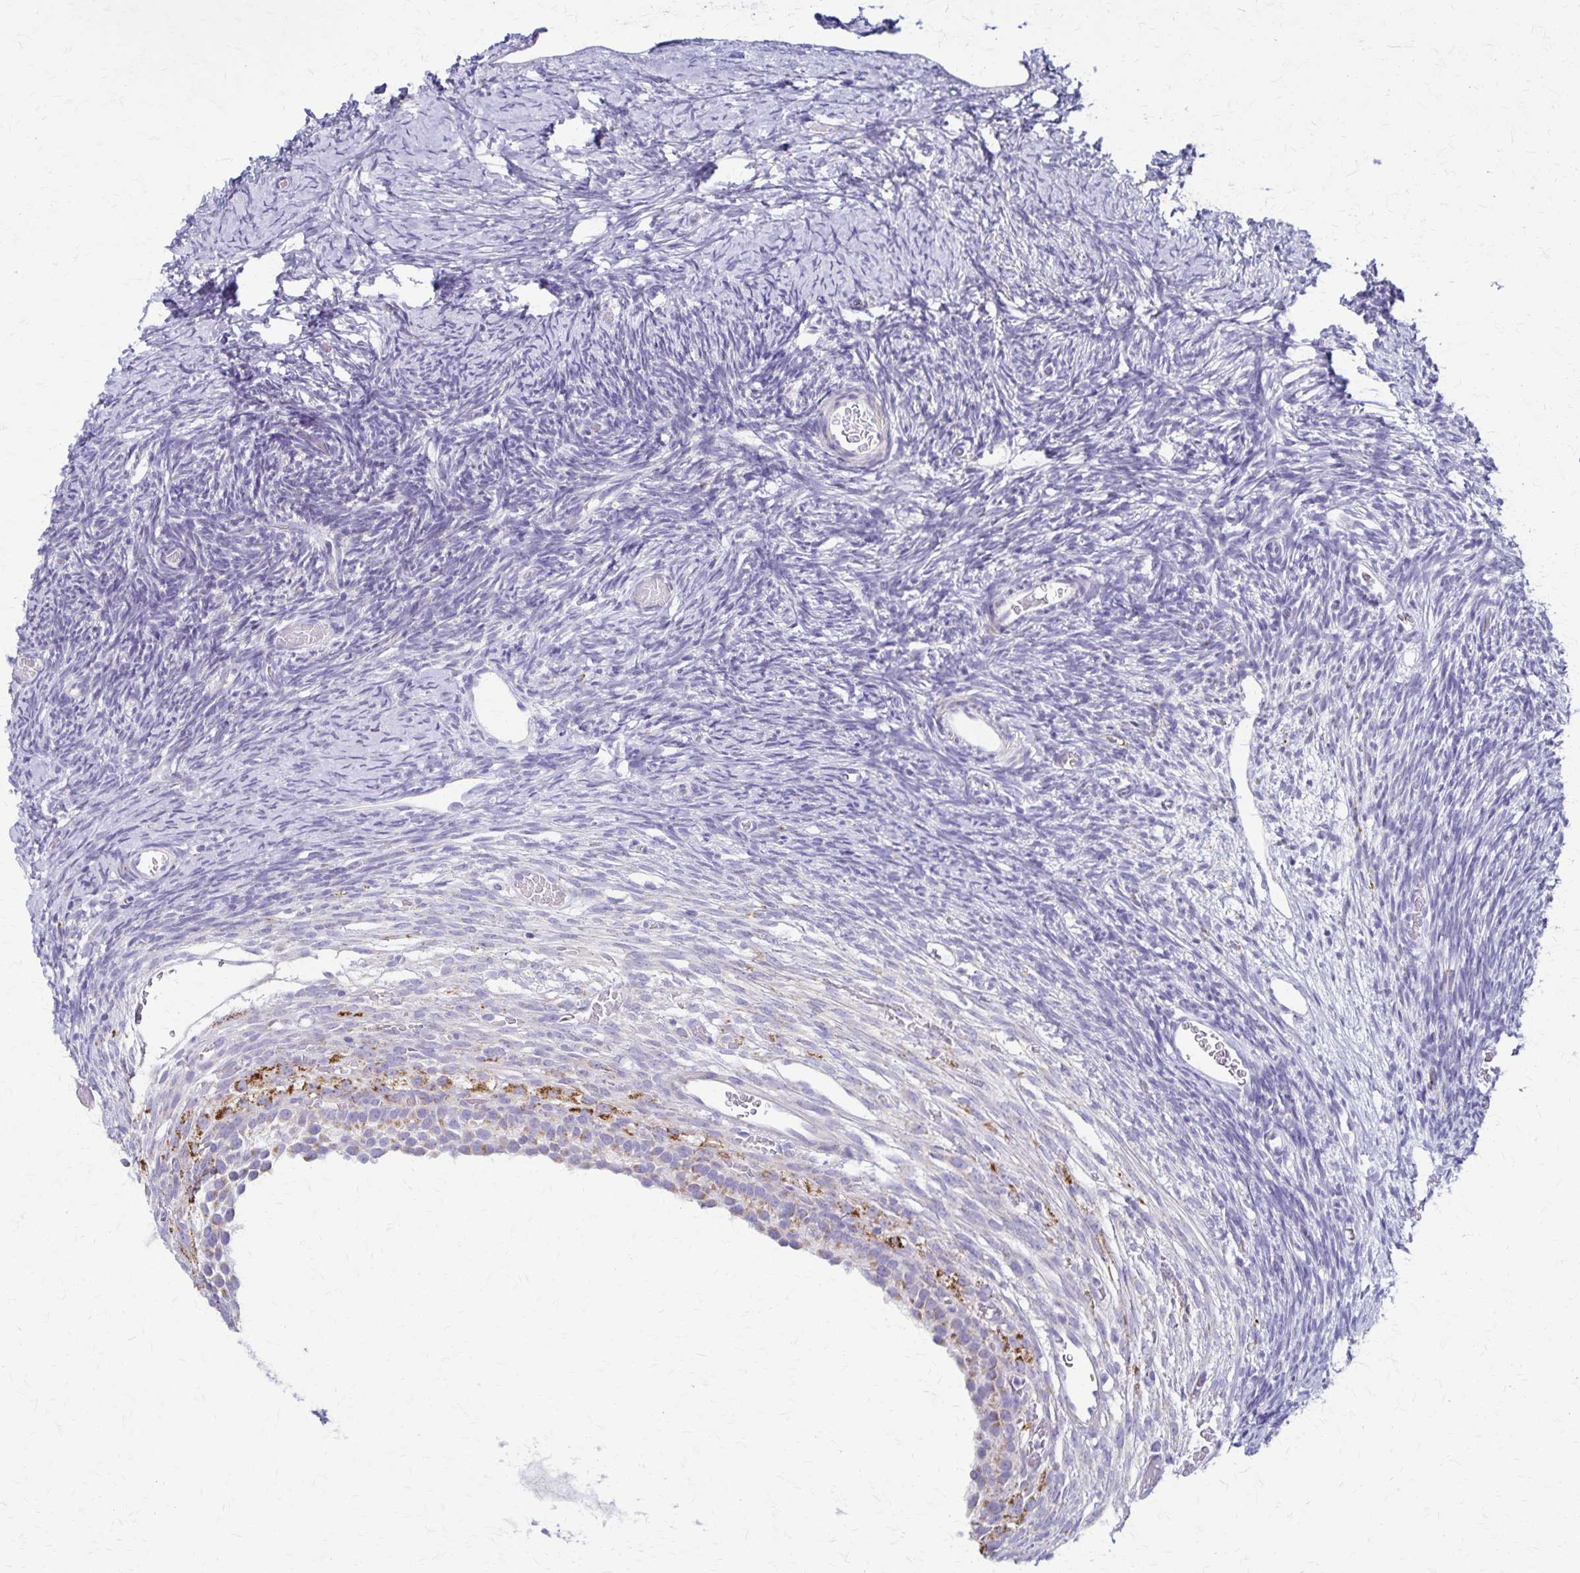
{"staining": {"intensity": "negative", "quantity": "none", "location": "none"}, "tissue": "ovary", "cell_type": "Ovarian stroma cells", "image_type": "normal", "snomed": [{"axis": "morphology", "description": "Normal tissue, NOS"}, {"axis": "topography", "description": "Ovary"}], "caption": "High magnification brightfield microscopy of benign ovary stained with DAB (brown) and counterstained with hematoxylin (blue): ovarian stroma cells show no significant positivity. Brightfield microscopy of immunohistochemistry (IHC) stained with DAB (brown) and hematoxylin (blue), captured at high magnification.", "gene": "ZSCAN5B", "patient": {"sex": "female", "age": 39}}